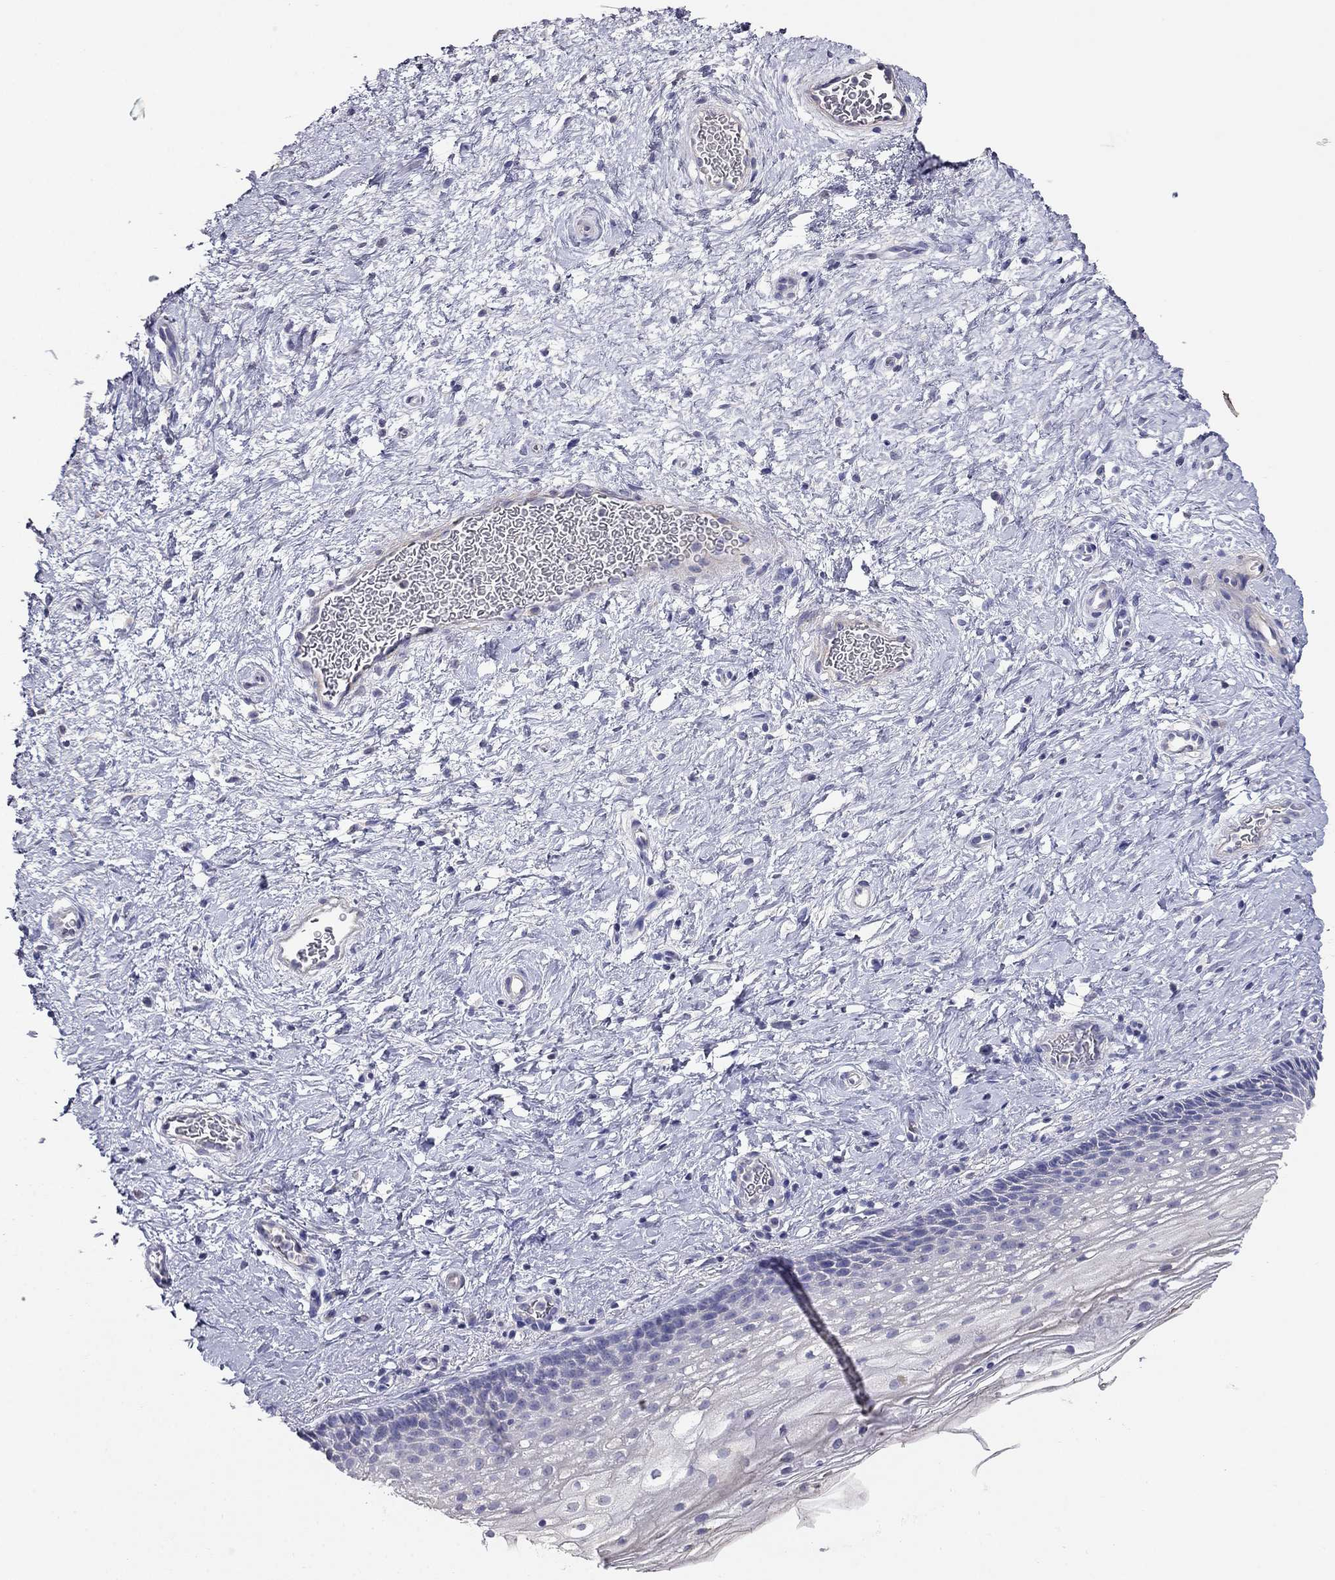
{"staining": {"intensity": "negative", "quantity": "none", "location": "none"}, "tissue": "cervix", "cell_type": "Glandular cells", "image_type": "normal", "snomed": [{"axis": "morphology", "description": "Normal tissue, NOS"}, {"axis": "topography", "description": "Cervix"}], "caption": "This is a micrograph of IHC staining of unremarkable cervix, which shows no expression in glandular cells. Brightfield microscopy of IHC stained with DAB (3,3'-diaminobenzidine) (brown) and hematoxylin (blue), captured at high magnification.", "gene": "LY6H", "patient": {"sex": "female", "age": 34}}